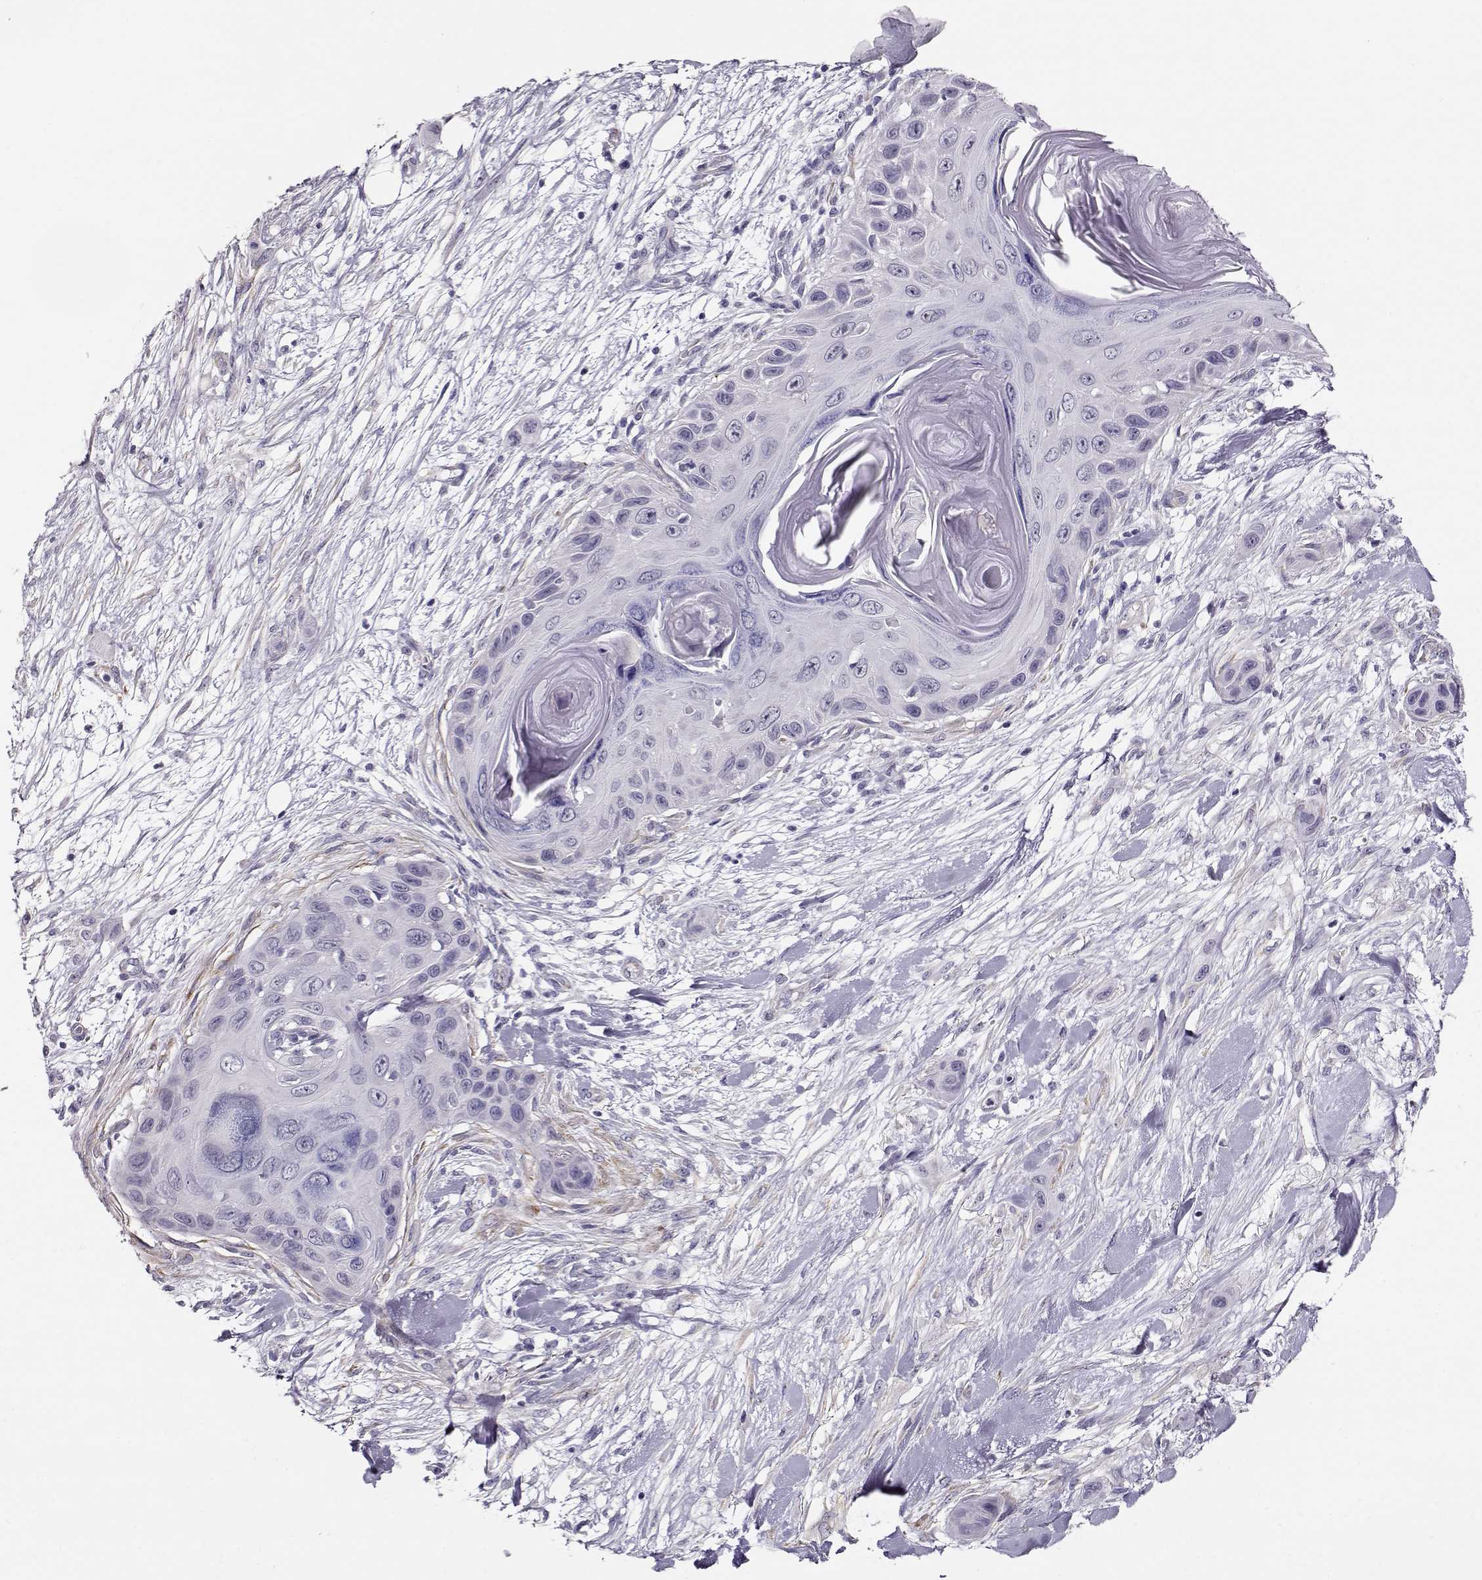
{"staining": {"intensity": "negative", "quantity": "none", "location": "none"}, "tissue": "skin cancer", "cell_type": "Tumor cells", "image_type": "cancer", "snomed": [{"axis": "morphology", "description": "Squamous cell carcinoma, NOS"}, {"axis": "topography", "description": "Skin"}], "caption": "Immunohistochemistry (IHC) of human skin squamous cell carcinoma displays no expression in tumor cells. (Stains: DAB (3,3'-diaminobenzidine) IHC with hematoxylin counter stain, Microscopy: brightfield microscopy at high magnification).", "gene": "RBM44", "patient": {"sex": "male", "age": 79}}